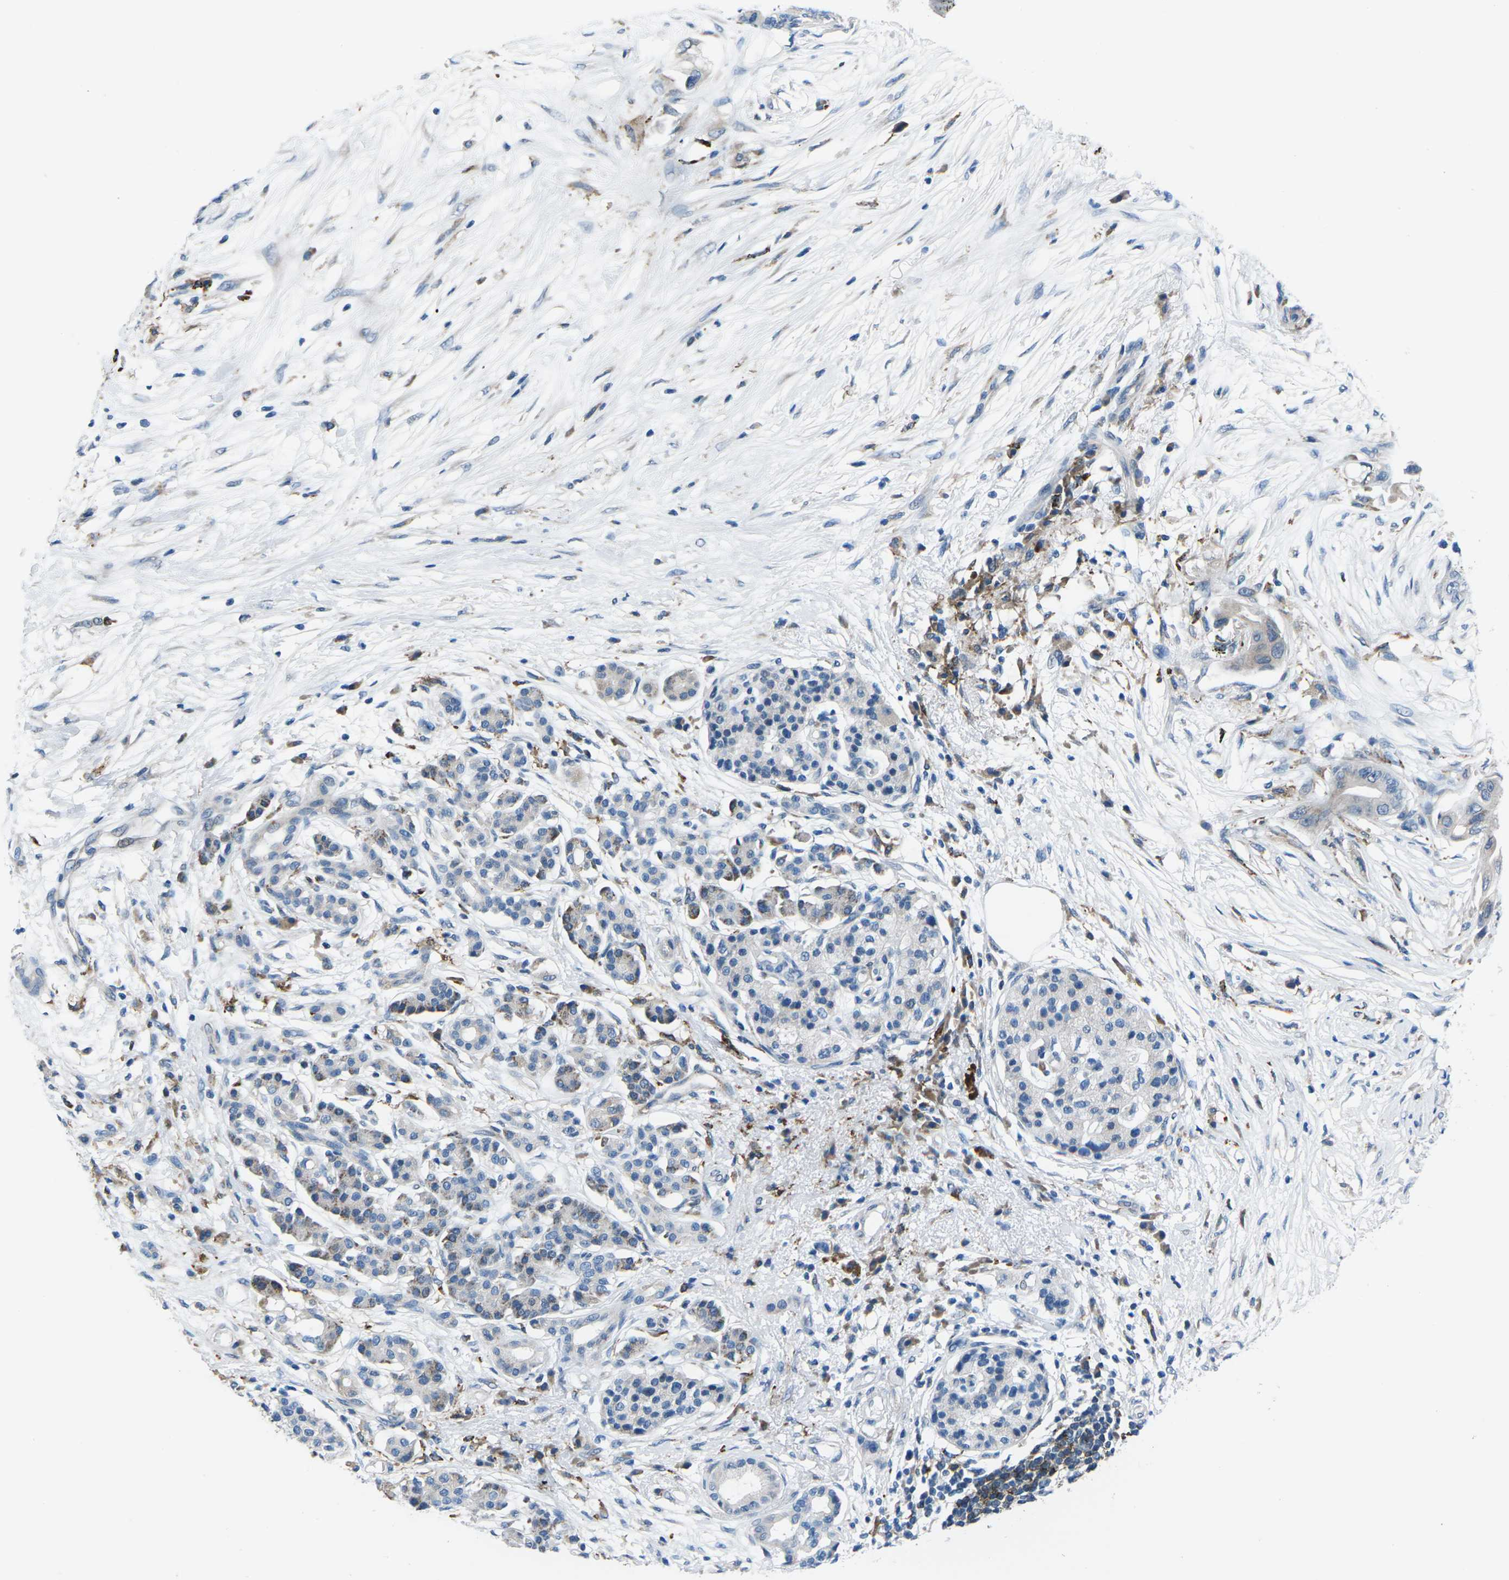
{"staining": {"intensity": "weak", "quantity": "<25%", "location": "cytoplasmic/membranous"}, "tissue": "pancreatic cancer", "cell_type": "Tumor cells", "image_type": "cancer", "snomed": [{"axis": "morphology", "description": "Adenocarcinoma, NOS"}, {"axis": "topography", "description": "Pancreas"}], "caption": "Image shows no protein staining in tumor cells of pancreatic cancer (adenocarcinoma) tissue.", "gene": "PTPN1", "patient": {"sex": "male", "age": 77}}